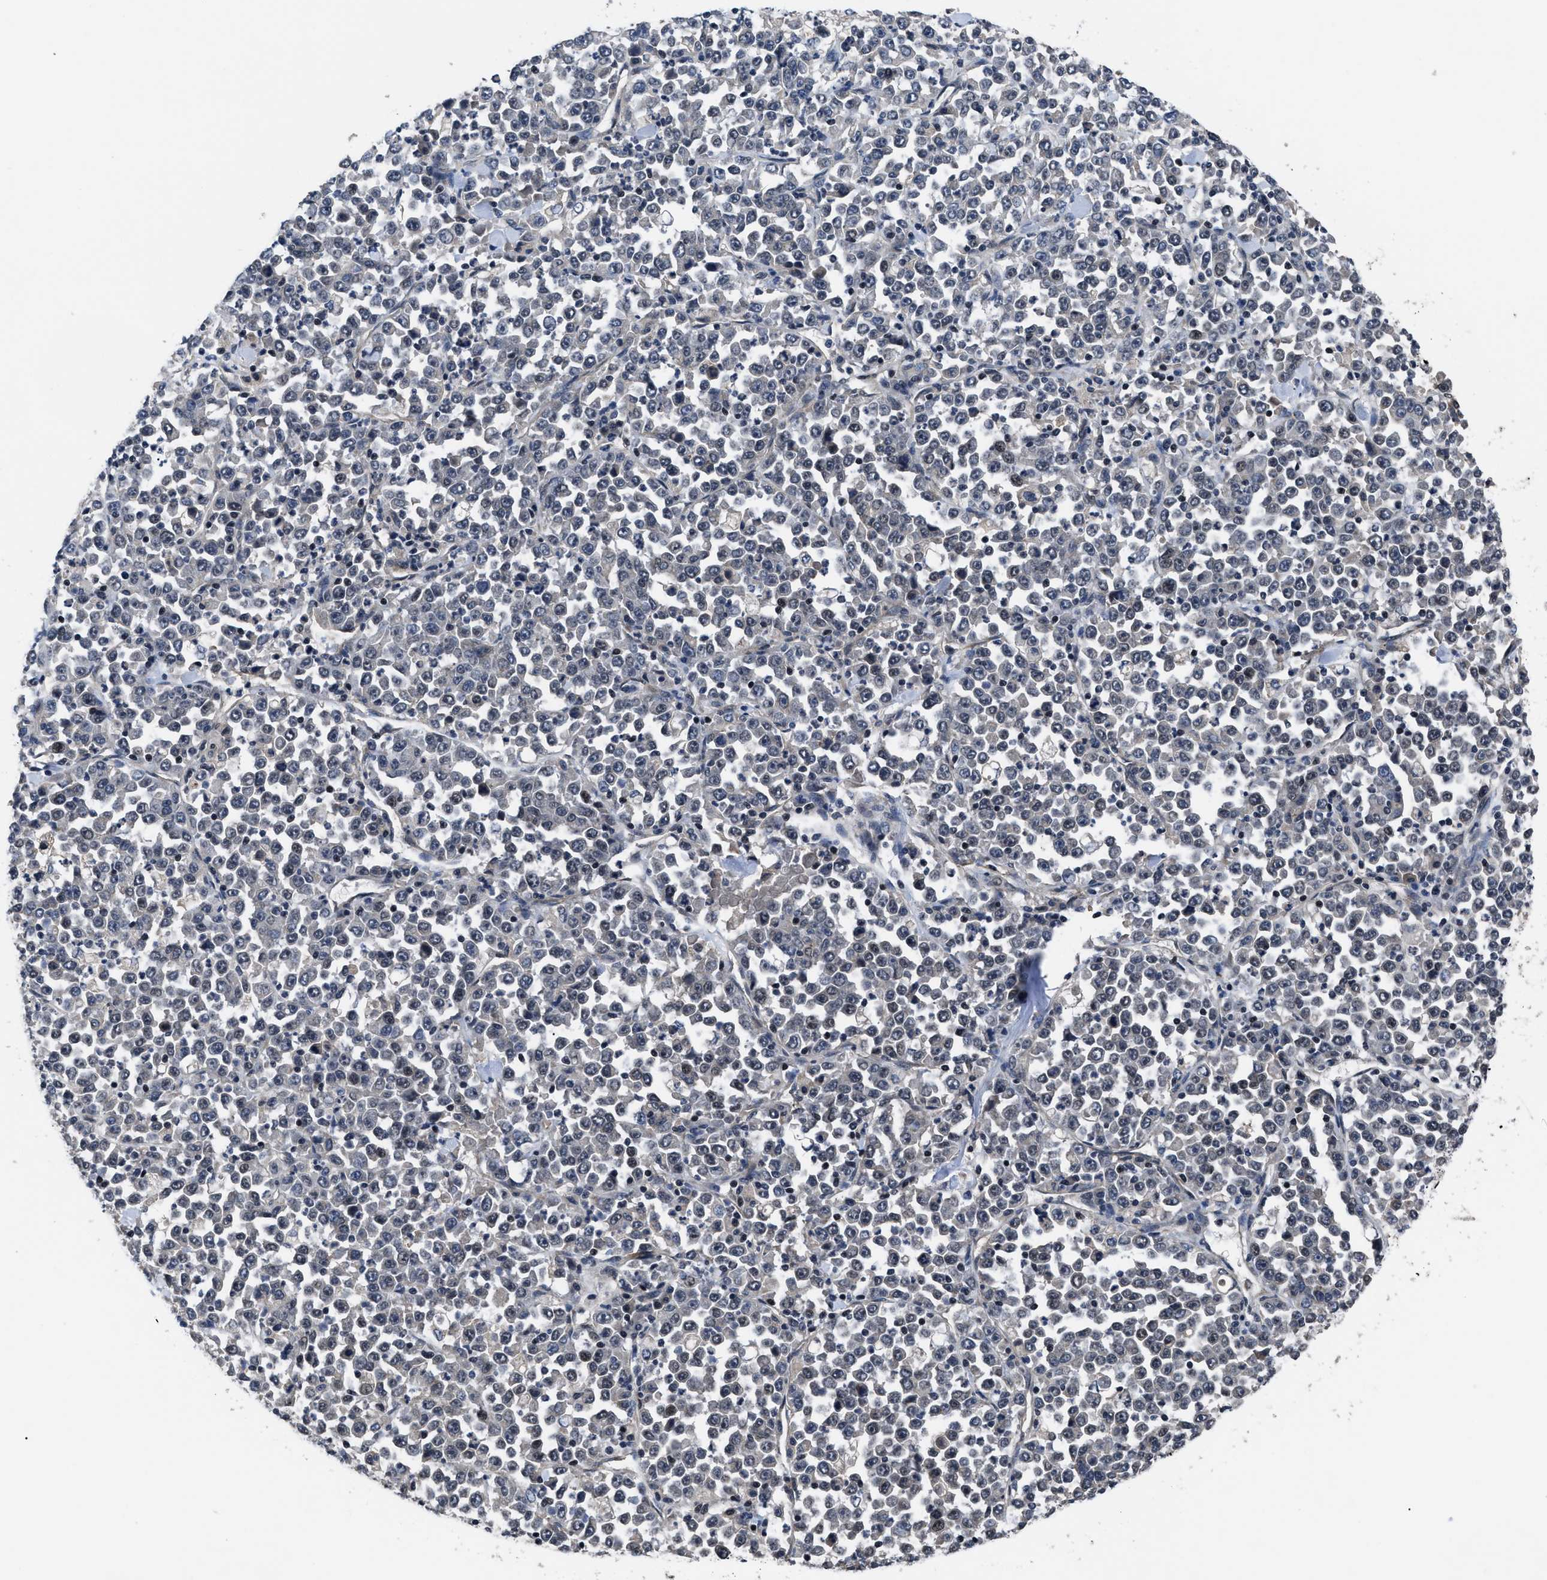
{"staining": {"intensity": "negative", "quantity": "none", "location": "none"}, "tissue": "stomach cancer", "cell_type": "Tumor cells", "image_type": "cancer", "snomed": [{"axis": "morphology", "description": "Normal tissue, NOS"}, {"axis": "morphology", "description": "Adenocarcinoma, NOS"}, {"axis": "topography", "description": "Stomach, upper"}, {"axis": "topography", "description": "Stomach"}], "caption": "DAB immunohistochemical staining of stomach cancer (adenocarcinoma) reveals no significant positivity in tumor cells.", "gene": "DNAJC14", "patient": {"sex": "male", "age": 59}}